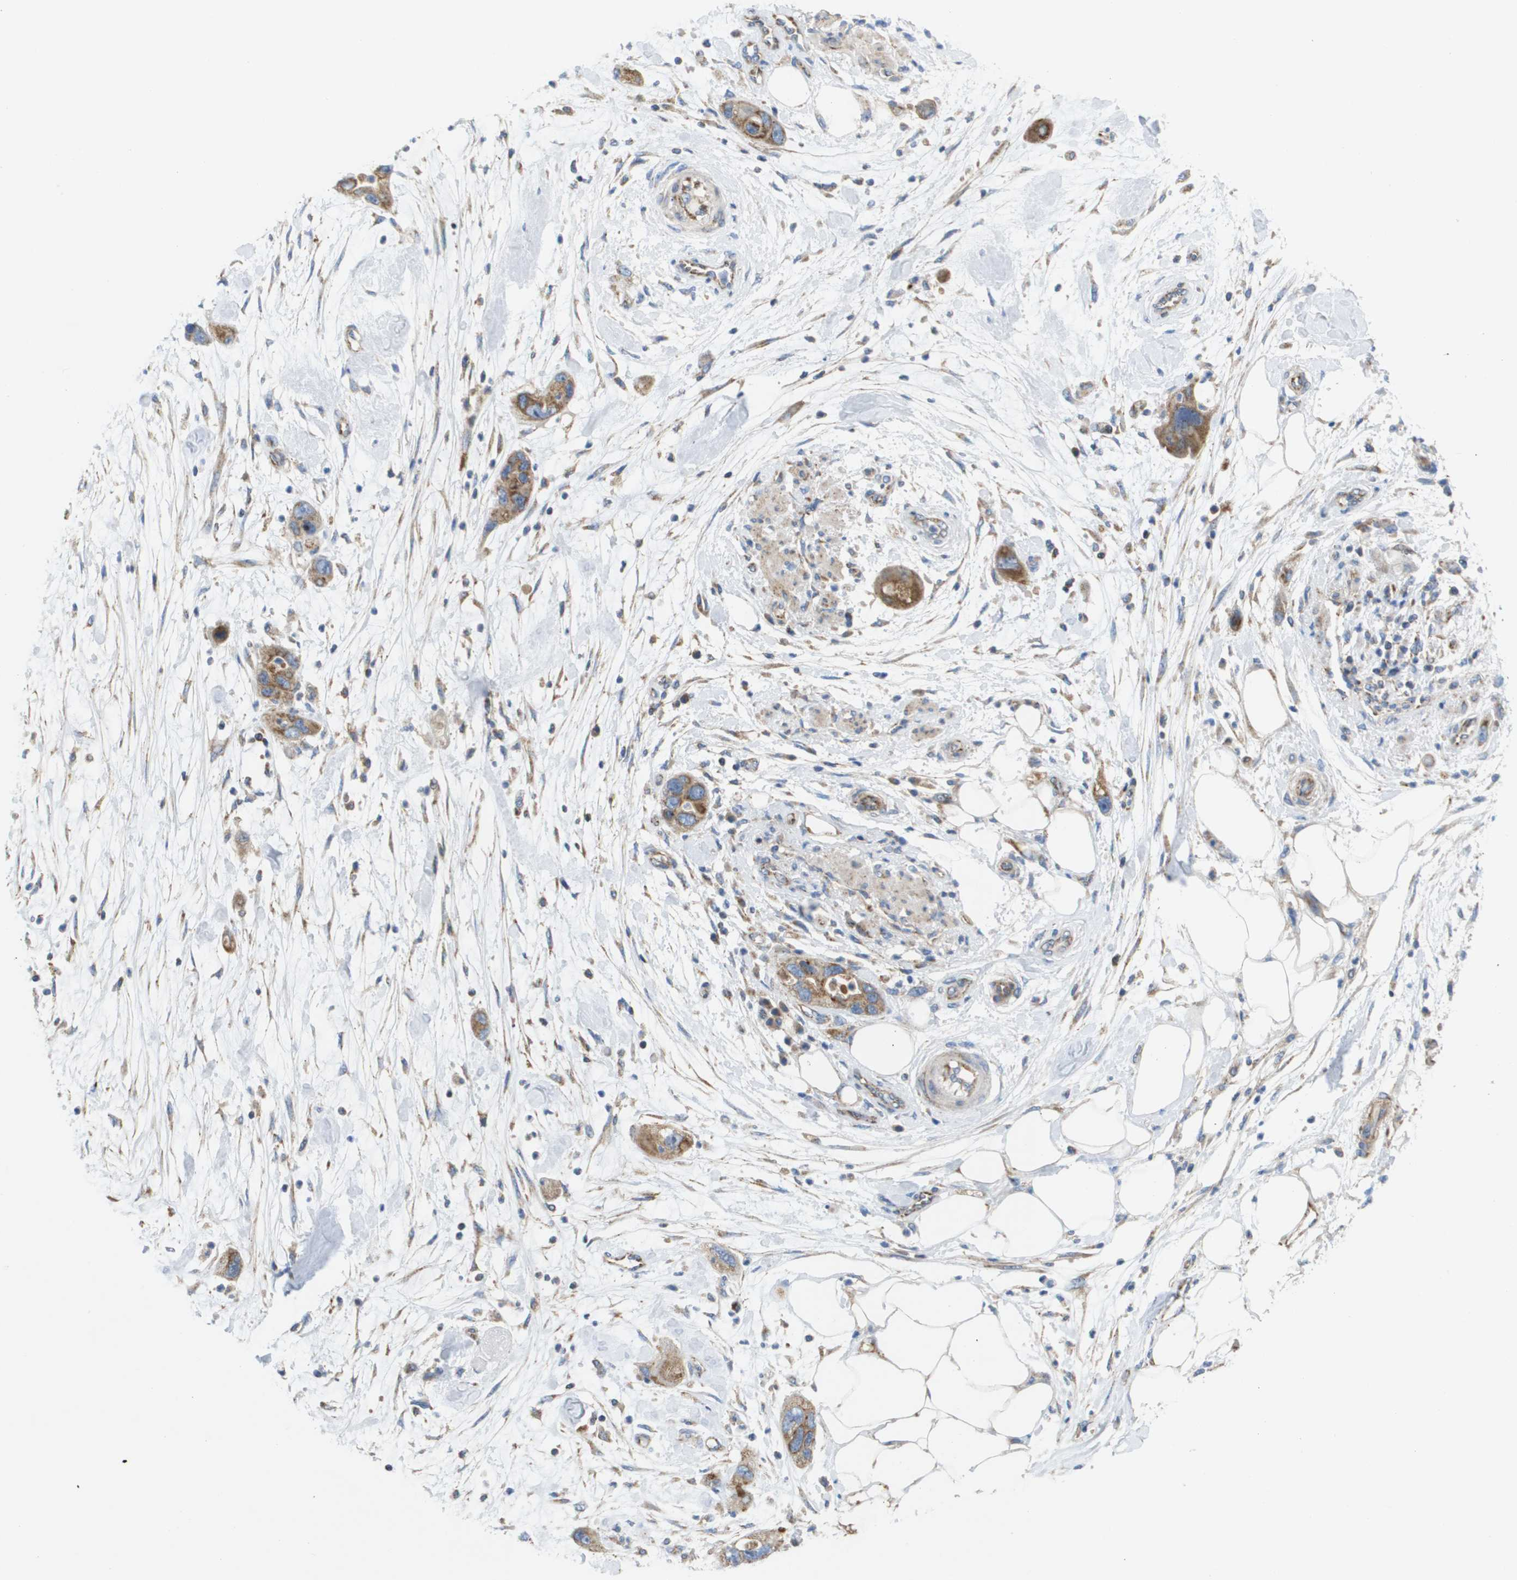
{"staining": {"intensity": "moderate", "quantity": ">75%", "location": "cytoplasmic/membranous"}, "tissue": "pancreatic cancer", "cell_type": "Tumor cells", "image_type": "cancer", "snomed": [{"axis": "morphology", "description": "Normal tissue, NOS"}, {"axis": "morphology", "description": "Adenocarcinoma, NOS"}, {"axis": "topography", "description": "Pancreas"}], "caption": "Pancreatic cancer stained for a protein reveals moderate cytoplasmic/membranous positivity in tumor cells. (brown staining indicates protein expression, while blue staining denotes nuclei).", "gene": "FIS1", "patient": {"sex": "female", "age": 71}}